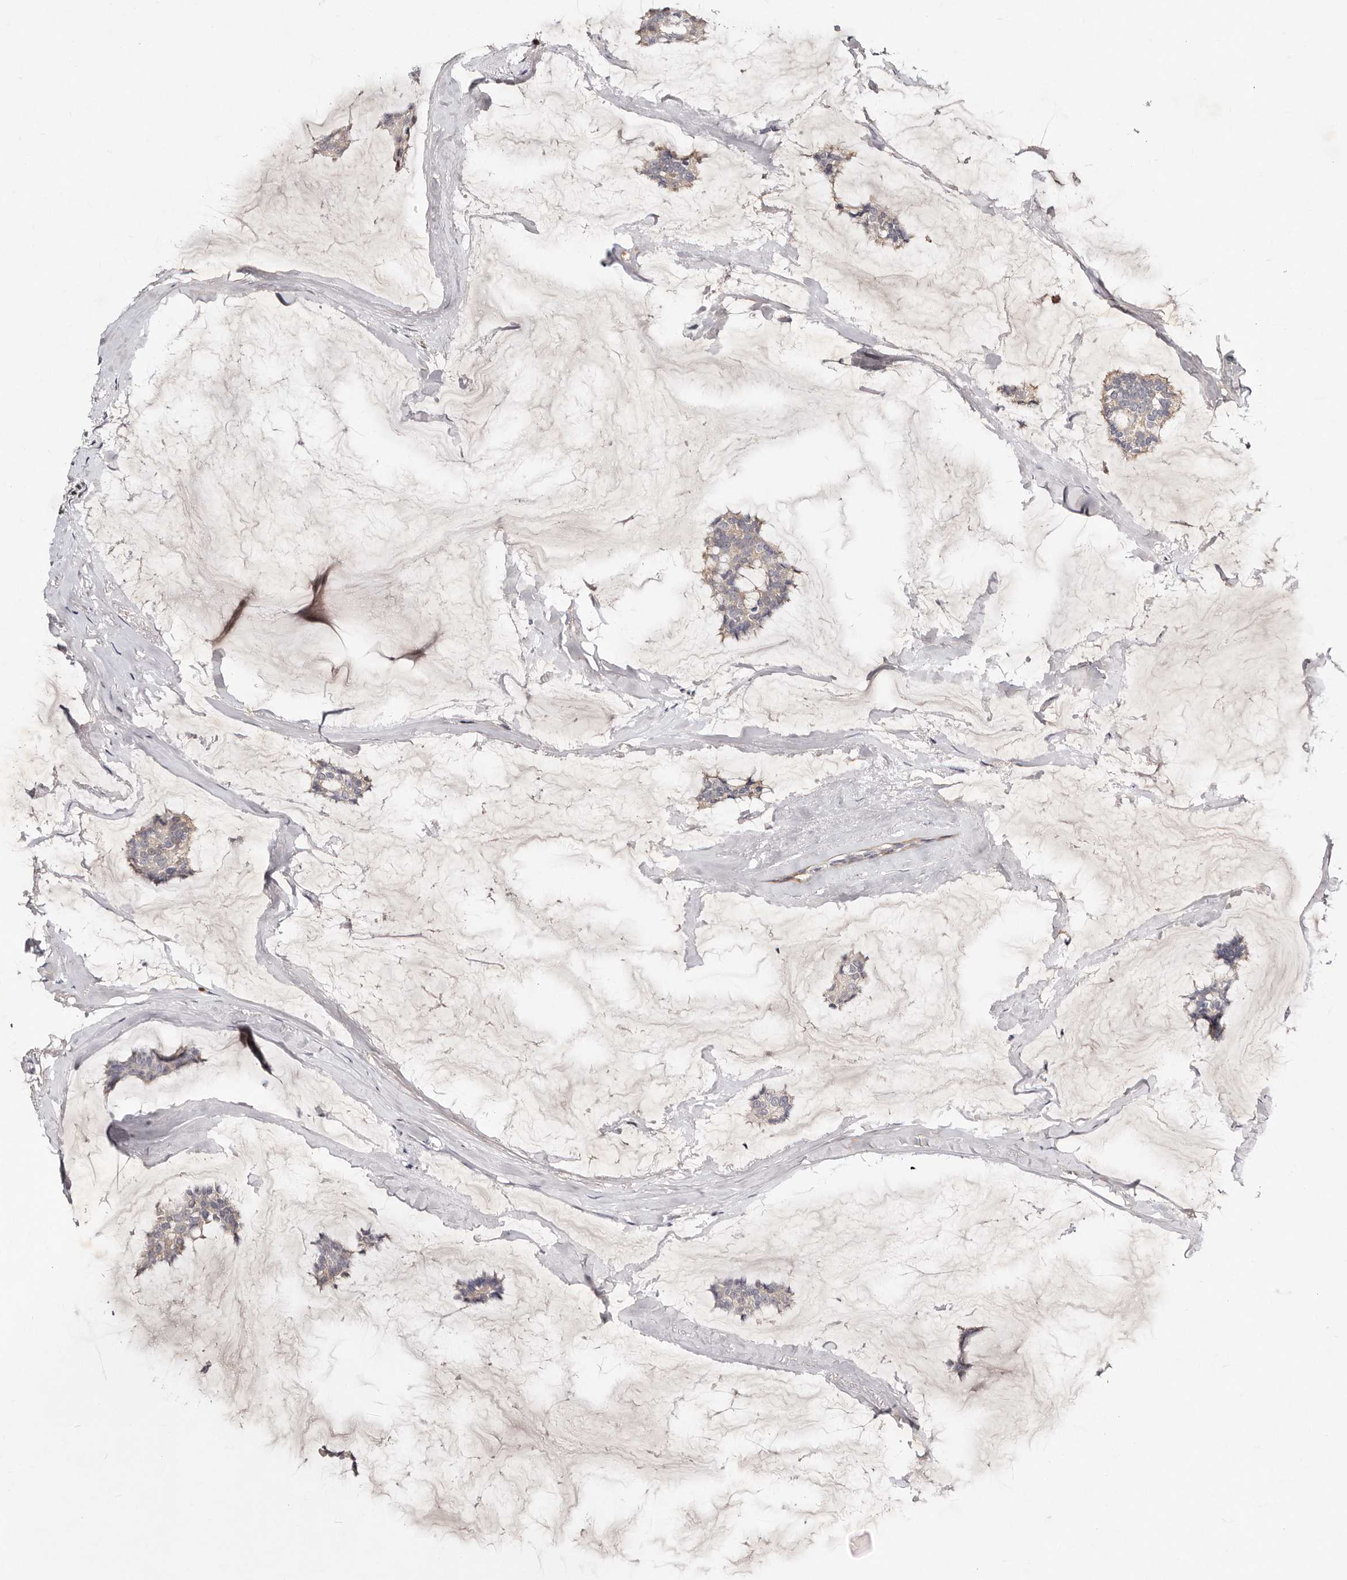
{"staining": {"intensity": "weak", "quantity": "<25%", "location": "cytoplasmic/membranous"}, "tissue": "breast cancer", "cell_type": "Tumor cells", "image_type": "cancer", "snomed": [{"axis": "morphology", "description": "Duct carcinoma"}, {"axis": "topography", "description": "Breast"}], "caption": "Image shows no protein expression in tumor cells of breast cancer tissue.", "gene": "MRPS33", "patient": {"sex": "female", "age": 93}}